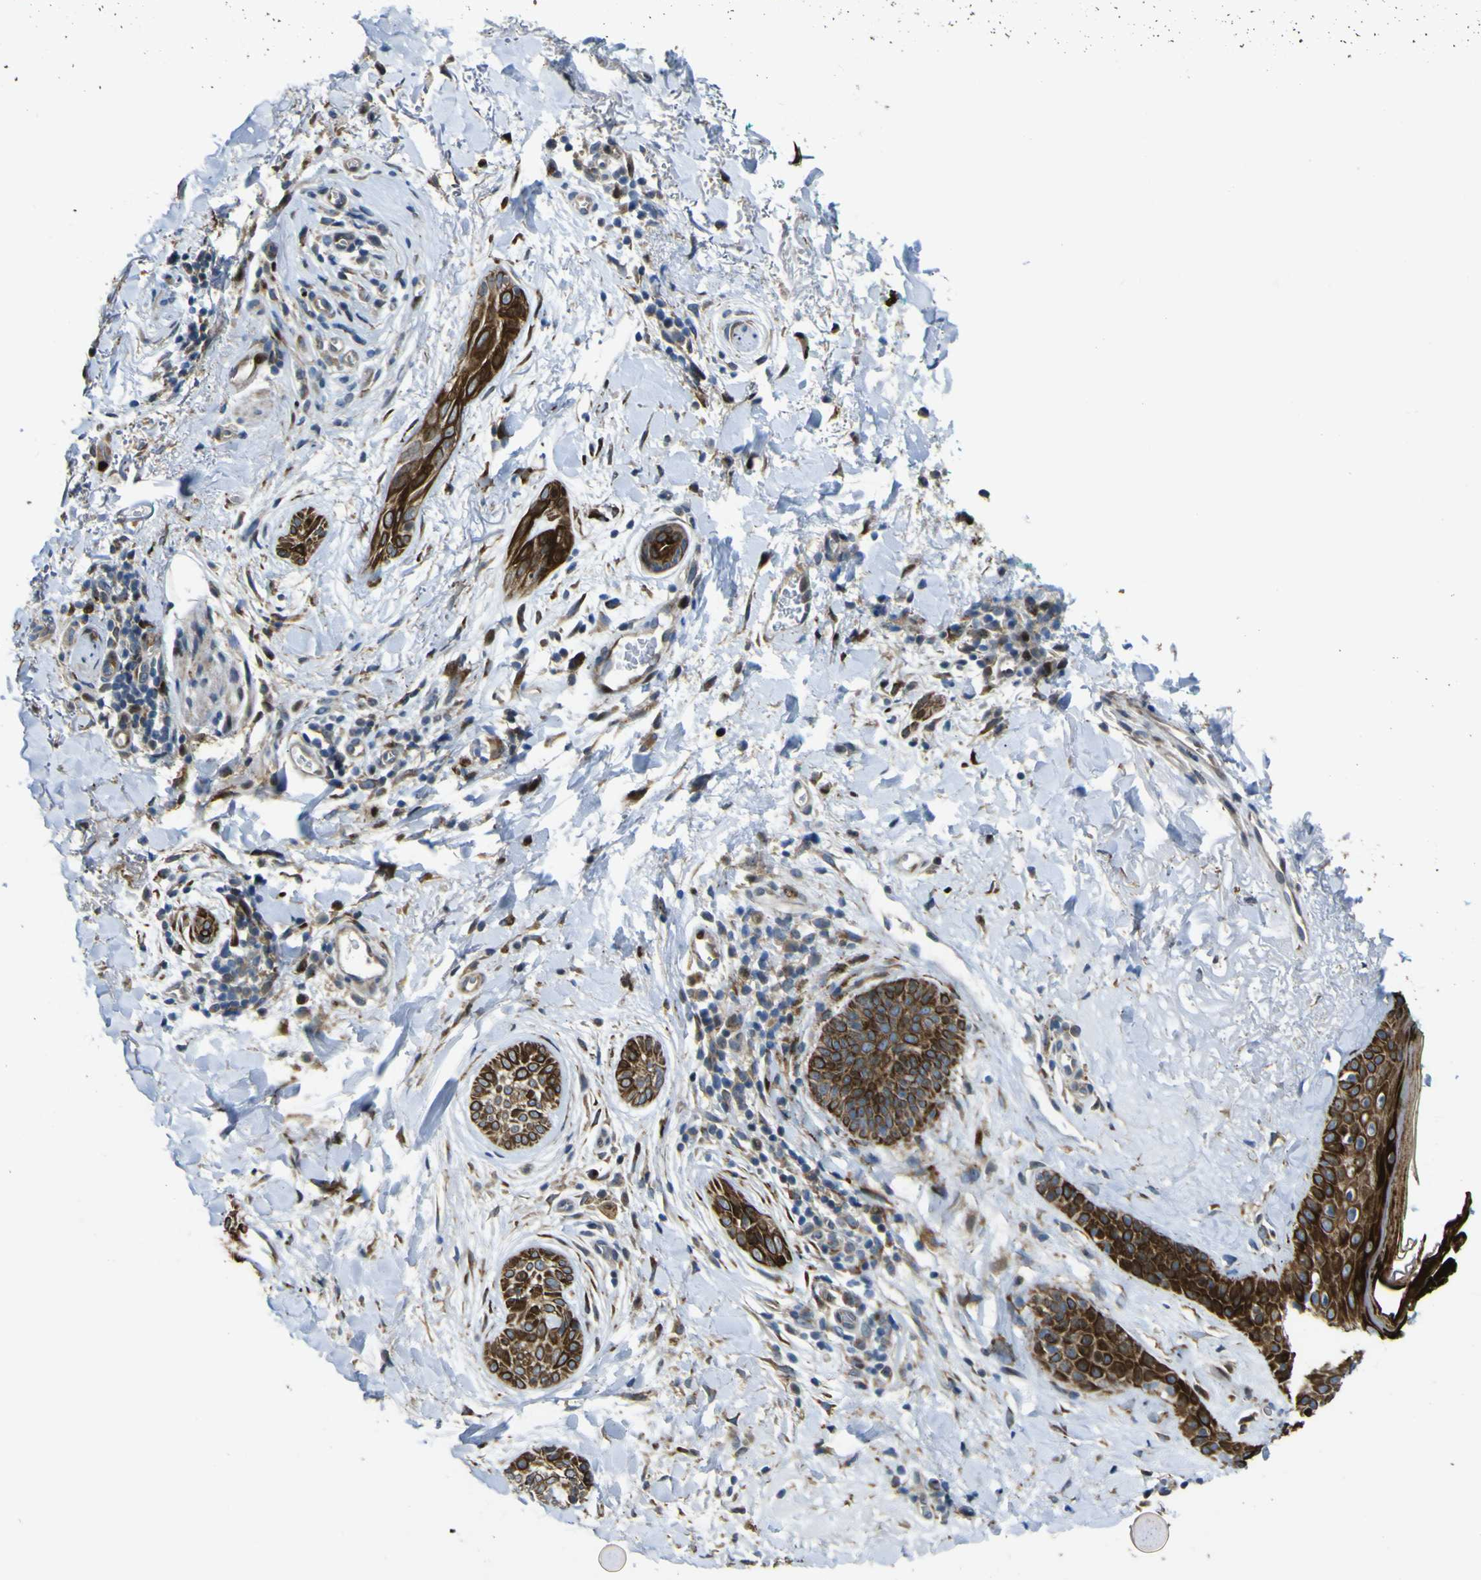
{"staining": {"intensity": "strong", "quantity": ">75%", "location": "cytoplasmic/membranous"}, "tissue": "skin cancer", "cell_type": "Tumor cells", "image_type": "cancer", "snomed": [{"axis": "morphology", "description": "Normal tissue, NOS"}, {"axis": "morphology", "description": "Basal cell carcinoma"}, {"axis": "topography", "description": "Skin"}], "caption": "Human skin cancer (basal cell carcinoma) stained with a protein marker displays strong staining in tumor cells.", "gene": "LBHD1", "patient": {"sex": "female", "age": 71}}